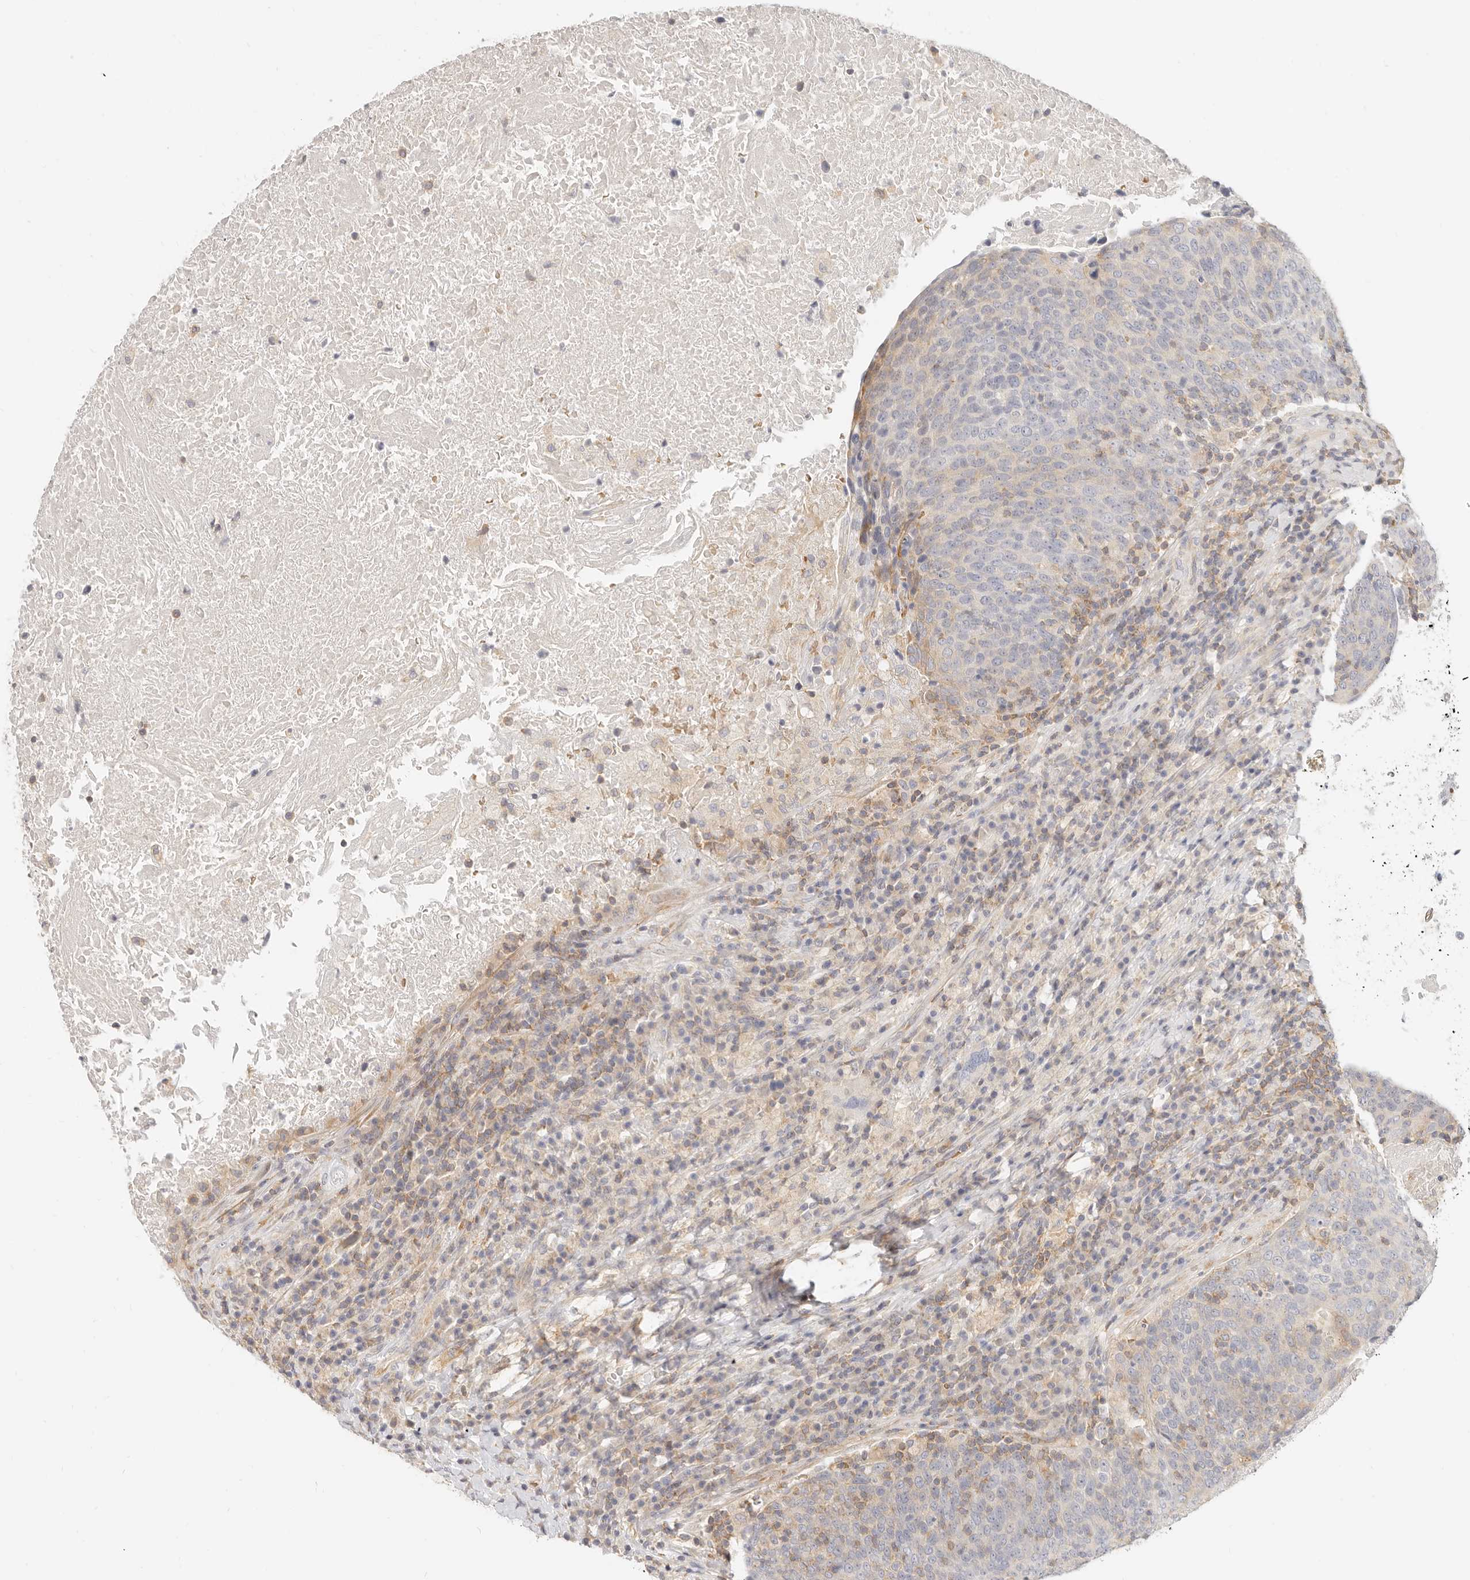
{"staining": {"intensity": "negative", "quantity": "none", "location": "none"}, "tissue": "head and neck cancer", "cell_type": "Tumor cells", "image_type": "cancer", "snomed": [{"axis": "morphology", "description": "Squamous cell carcinoma, NOS"}, {"axis": "morphology", "description": "Squamous cell carcinoma, metastatic, NOS"}, {"axis": "topography", "description": "Lymph node"}, {"axis": "topography", "description": "Head-Neck"}], "caption": "Head and neck cancer was stained to show a protein in brown. There is no significant staining in tumor cells.", "gene": "LTB4R2", "patient": {"sex": "male", "age": 62}}